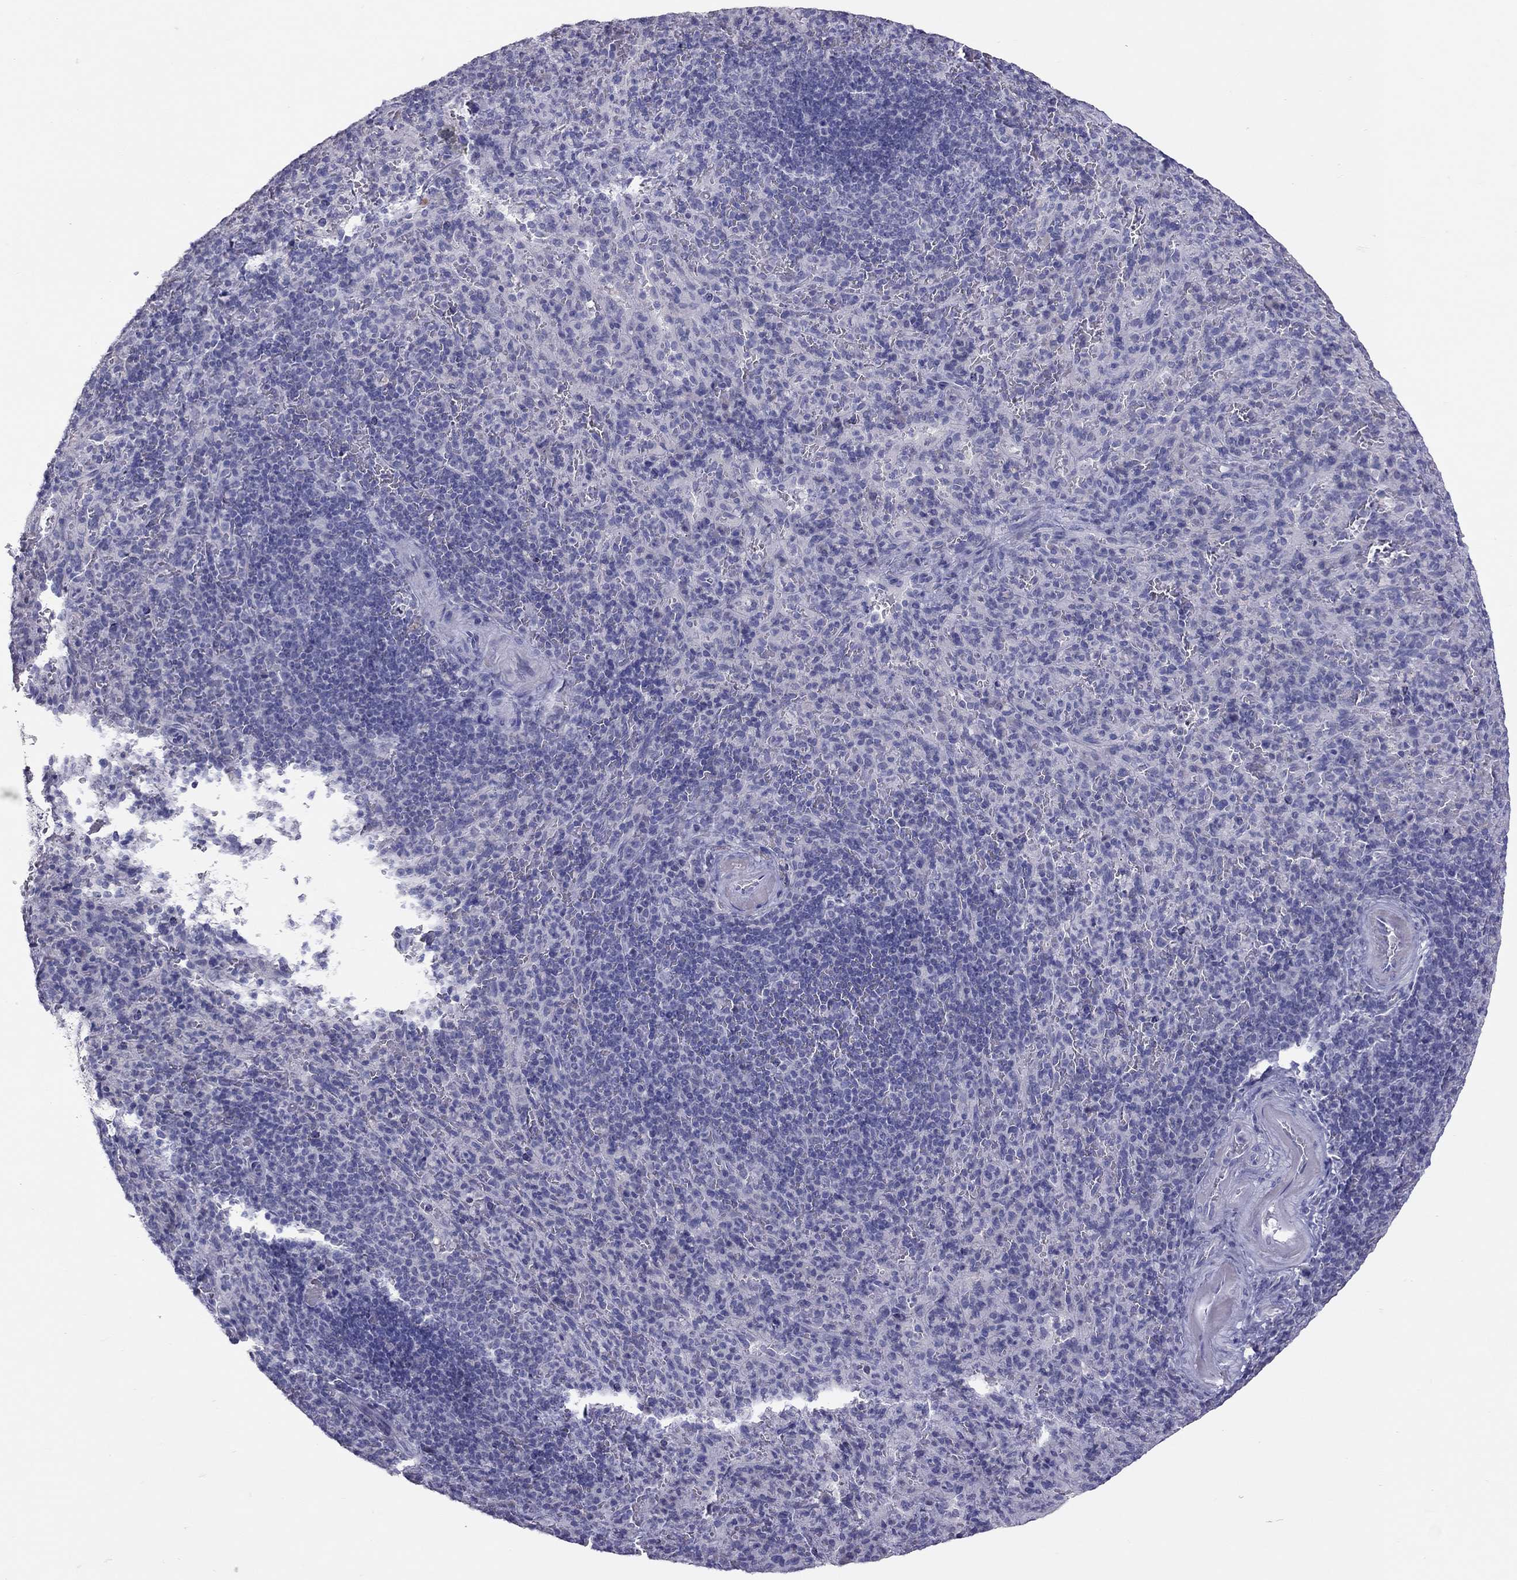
{"staining": {"intensity": "negative", "quantity": "none", "location": "none"}, "tissue": "spleen", "cell_type": "Cells in red pulp", "image_type": "normal", "snomed": [{"axis": "morphology", "description": "Normal tissue, NOS"}, {"axis": "topography", "description": "Spleen"}], "caption": "Normal spleen was stained to show a protein in brown. There is no significant expression in cells in red pulp. (Immunohistochemistry, brightfield microscopy, high magnification).", "gene": "IL17REL", "patient": {"sex": "male", "age": 57}}